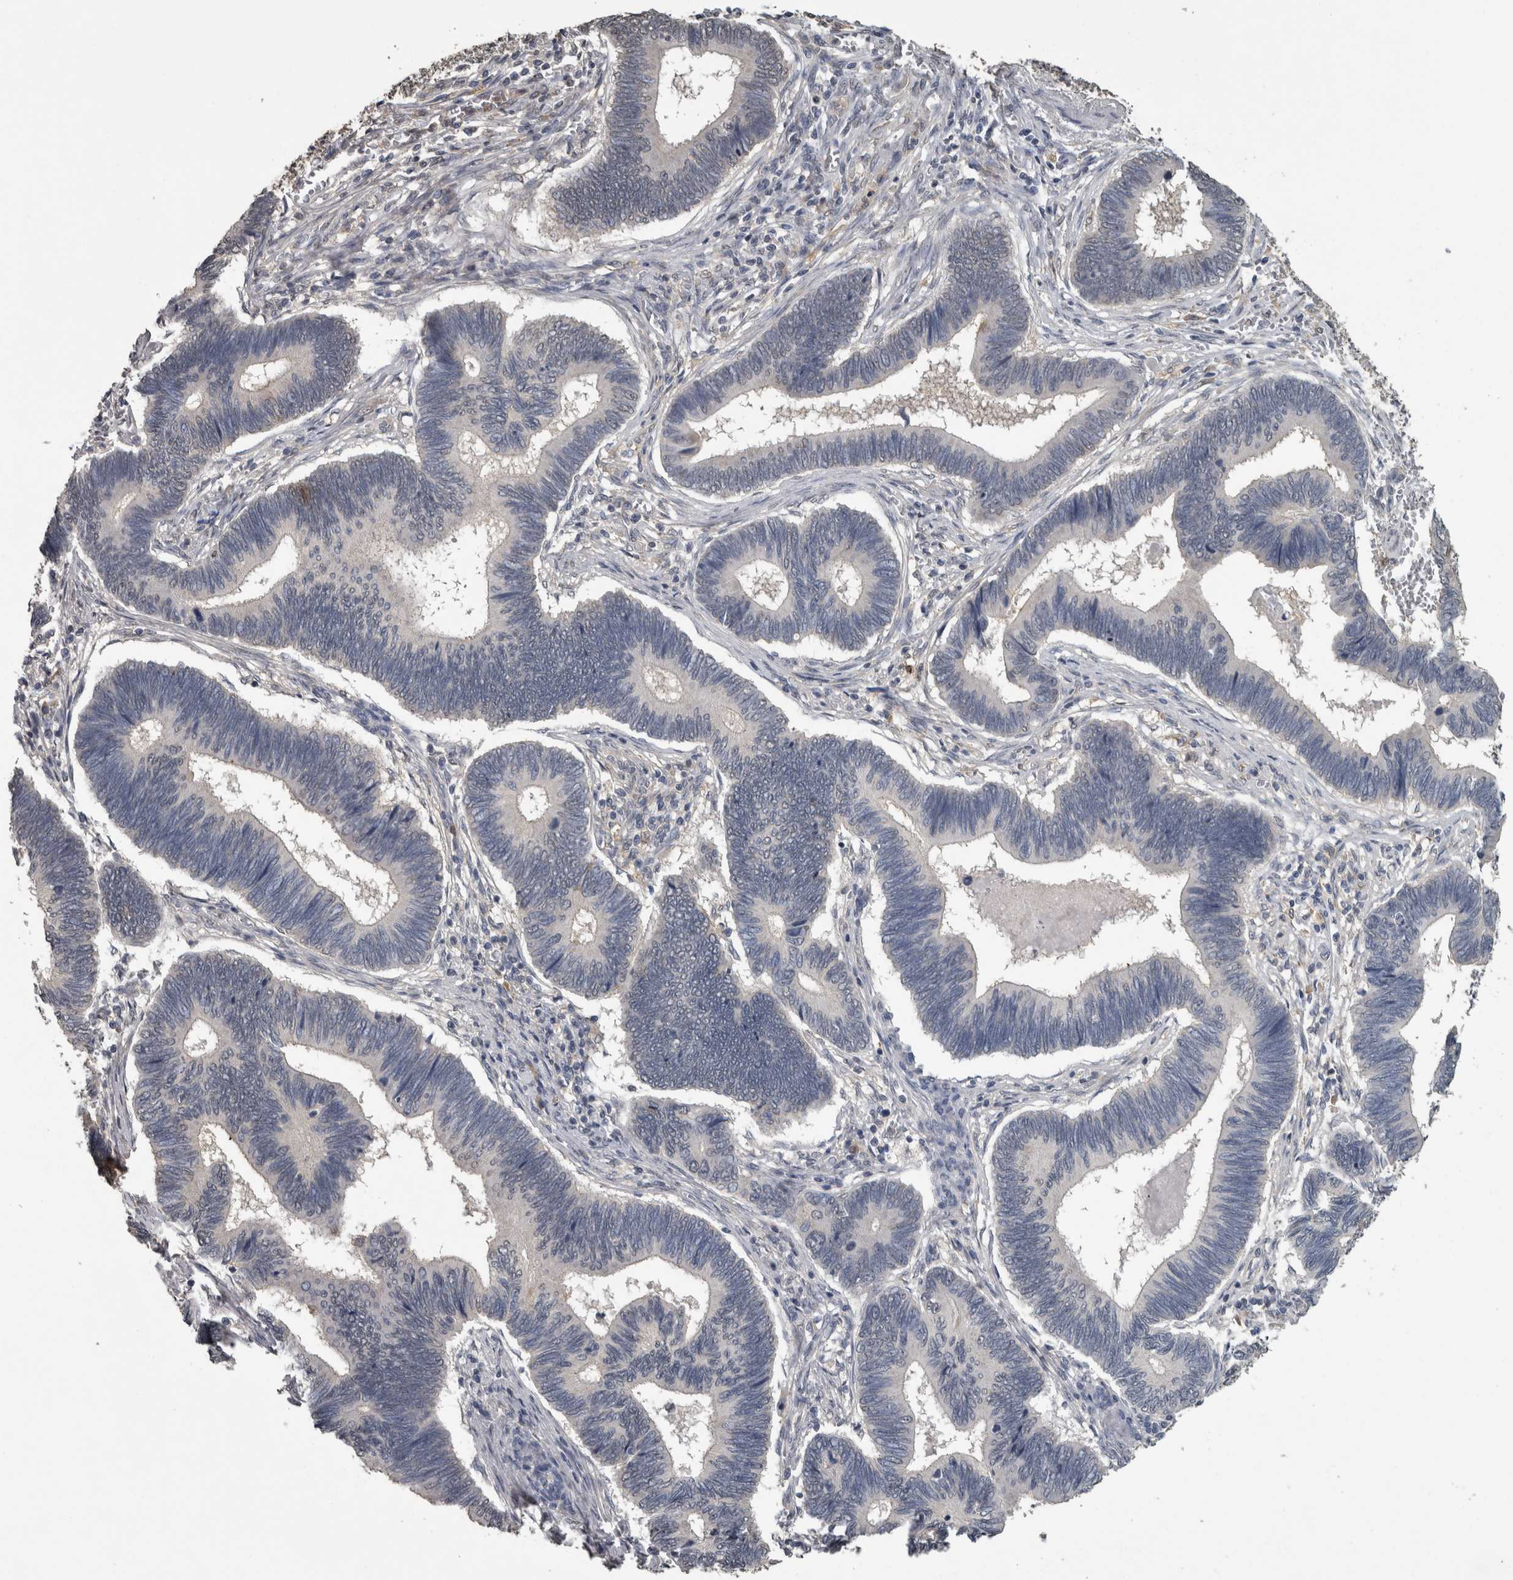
{"staining": {"intensity": "negative", "quantity": "none", "location": "none"}, "tissue": "pancreatic cancer", "cell_type": "Tumor cells", "image_type": "cancer", "snomed": [{"axis": "morphology", "description": "Adenocarcinoma, NOS"}, {"axis": "topography", "description": "Pancreas"}], "caption": "A high-resolution histopathology image shows IHC staining of pancreatic cancer (adenocarcinoma), which demonstrates no significant staining in tumor cells. (Stains: DAB (3,3'-diaminobenzidine) immunohistochemistry (IHC) with hematoxylin counter stain, Microscopy: brightfield microscopy at high magnification).", "gene": "PIK3AP1", "patient": {"sex": "female", "age": 70}}